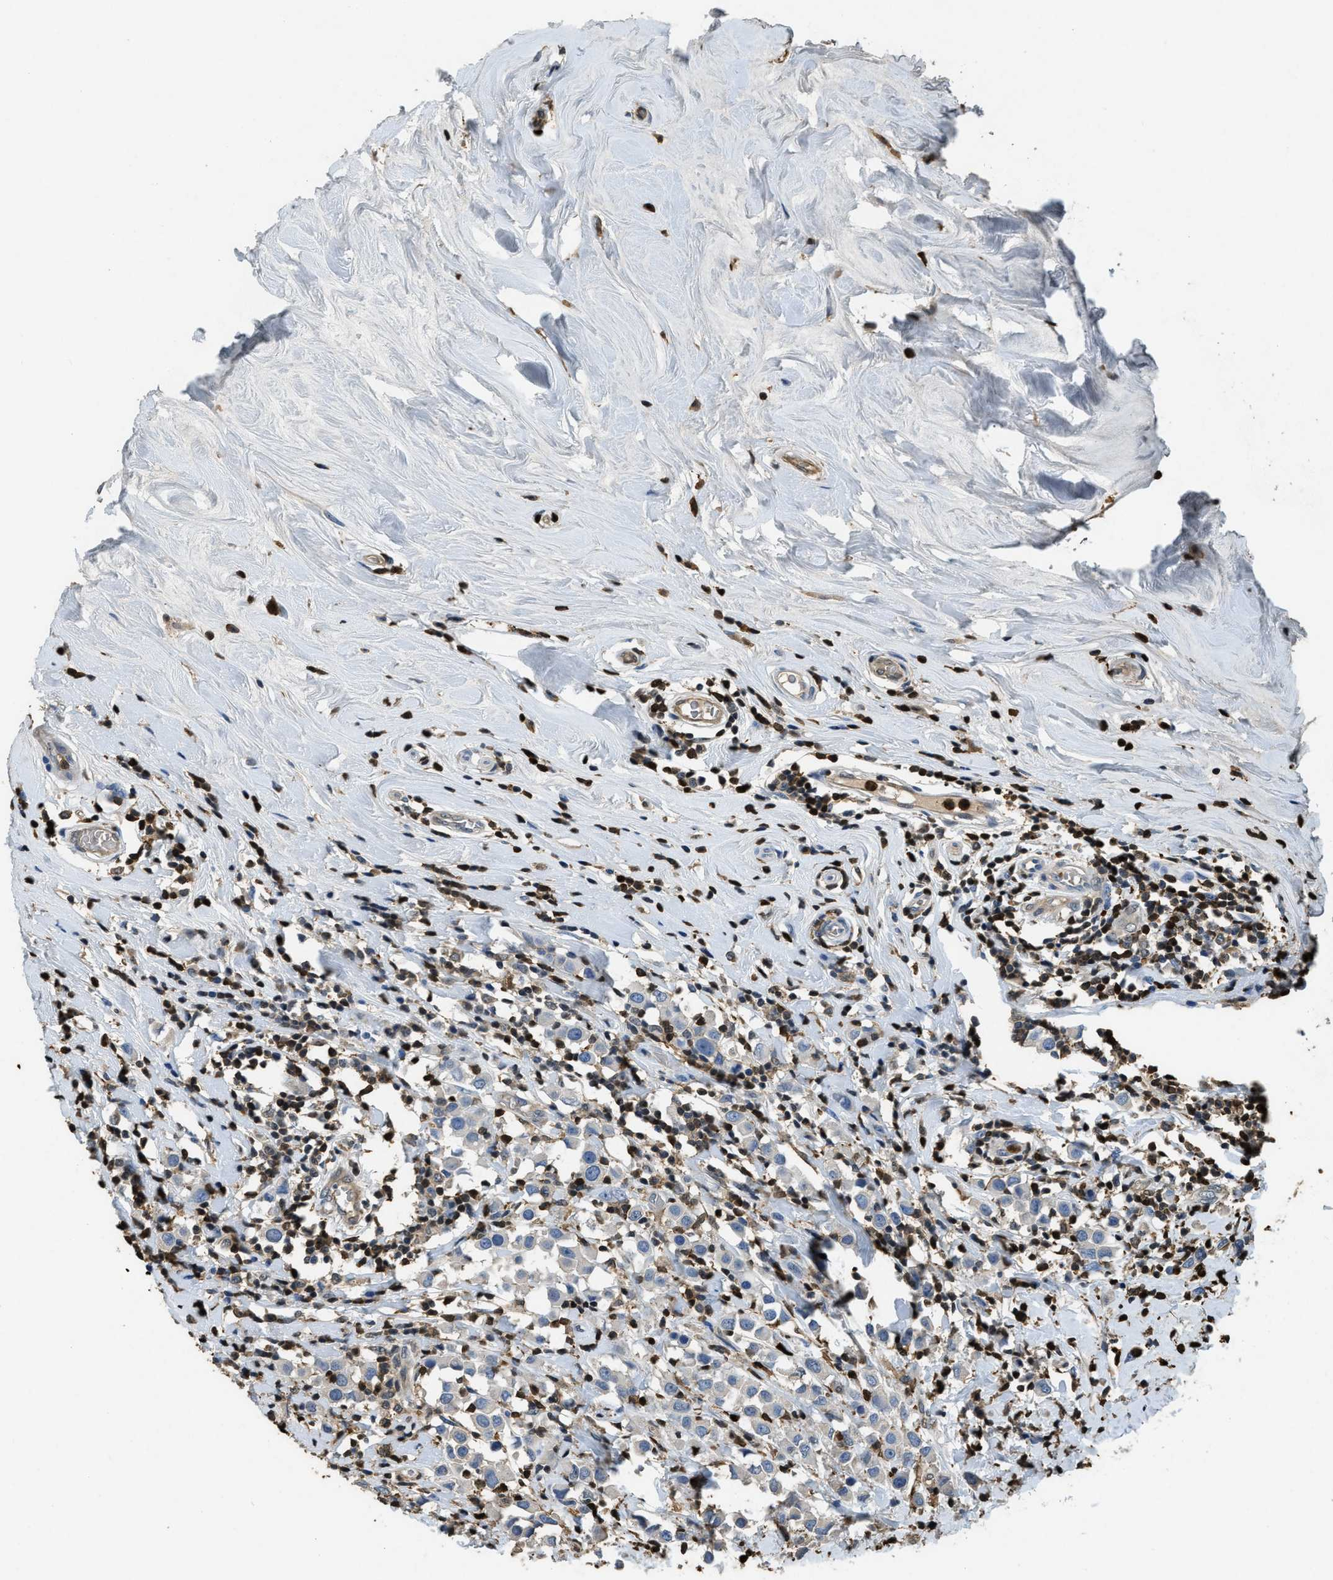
{"staining": {"intensity": "weak", "quantity": "25%-75%", "location": "cytoplasmic/membranous"}, "tissue": "breast cancer", "cell_type": "Tumor cells", "image_type": "cancer", "snomed": [{"axis": "morphology", "description": "Duct carcinoma"}, {"axis": "topography", "description": "Breast"}], "caption": "Immunohistochemistry (DAB (3,3'-diaminobenzidine)) staining of human breast cancer (infiltrating ductal carcinoma) reveals weak cytoplasmic/membranous protein positivity in about 25%-75% of tumor cells.", "gene": "ARHGDIB", "patient": {"sex": "female", "age": 61}}